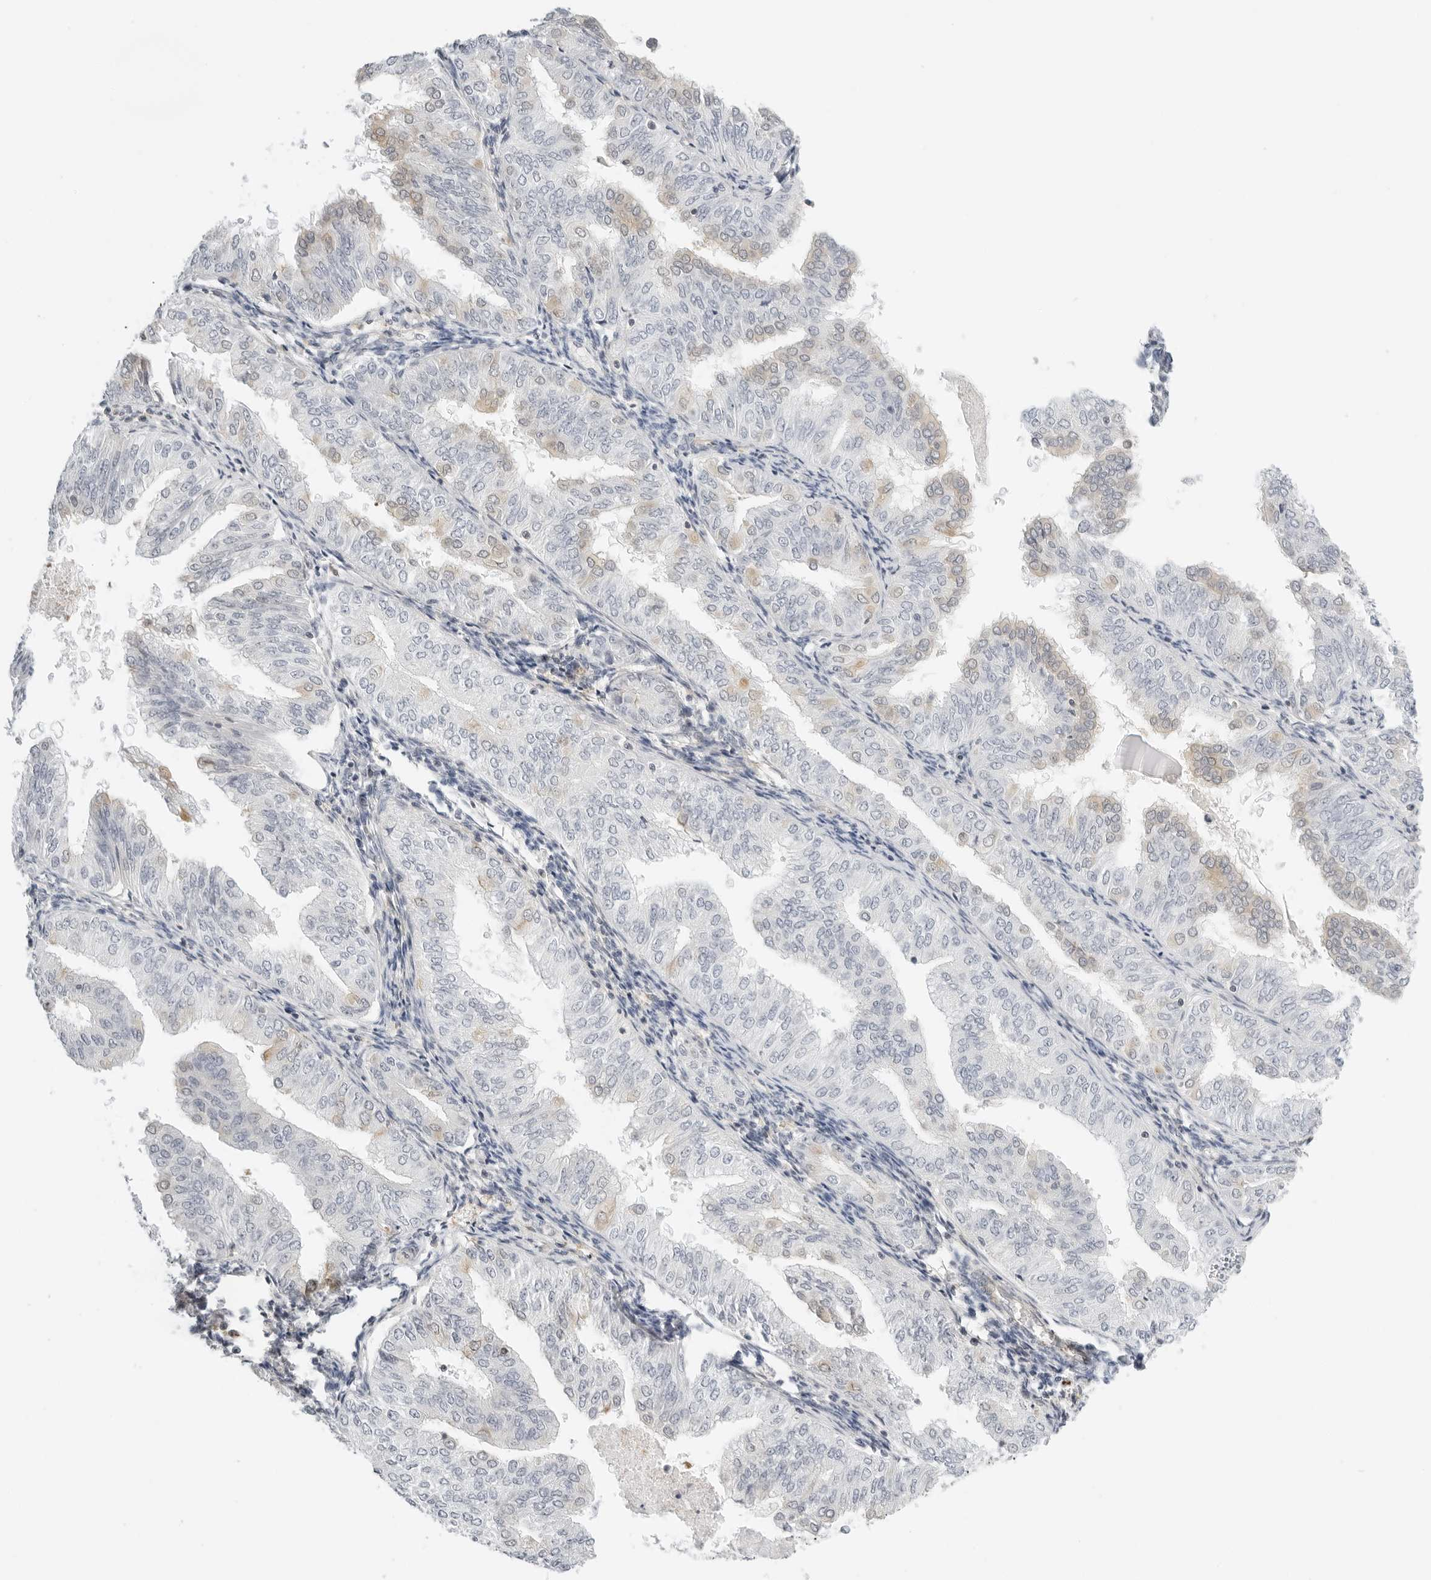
{"staining": {"intensity": "weak", "quantity": "<25%", "location": "cytoplasmic/membranous"}, "tissue": "endometrial cancer", "cell_type": "Tumor cells", "image_type": "cancer", "snomed": [{"axis": "morphology", "description": "Normal tissue, NOS"}, {"axis": "morphology", "description": "Adenocarcinoma, NOS"}, {"axis": "topography", "description": "Endometrium"}], "caption": "Immunohistochemistry photomicrograph of adenocarcinoma (endometrial) stained for a protein (brown), which reveals no expression in tumor cells. The staining is performed using DAB (3,3'-diaminobenzidine) brown chromogen with nuclei counter-stained in using hematoxylin.", "gene": "OSCP1", "patient": {"sex": "female", "age": 53}}